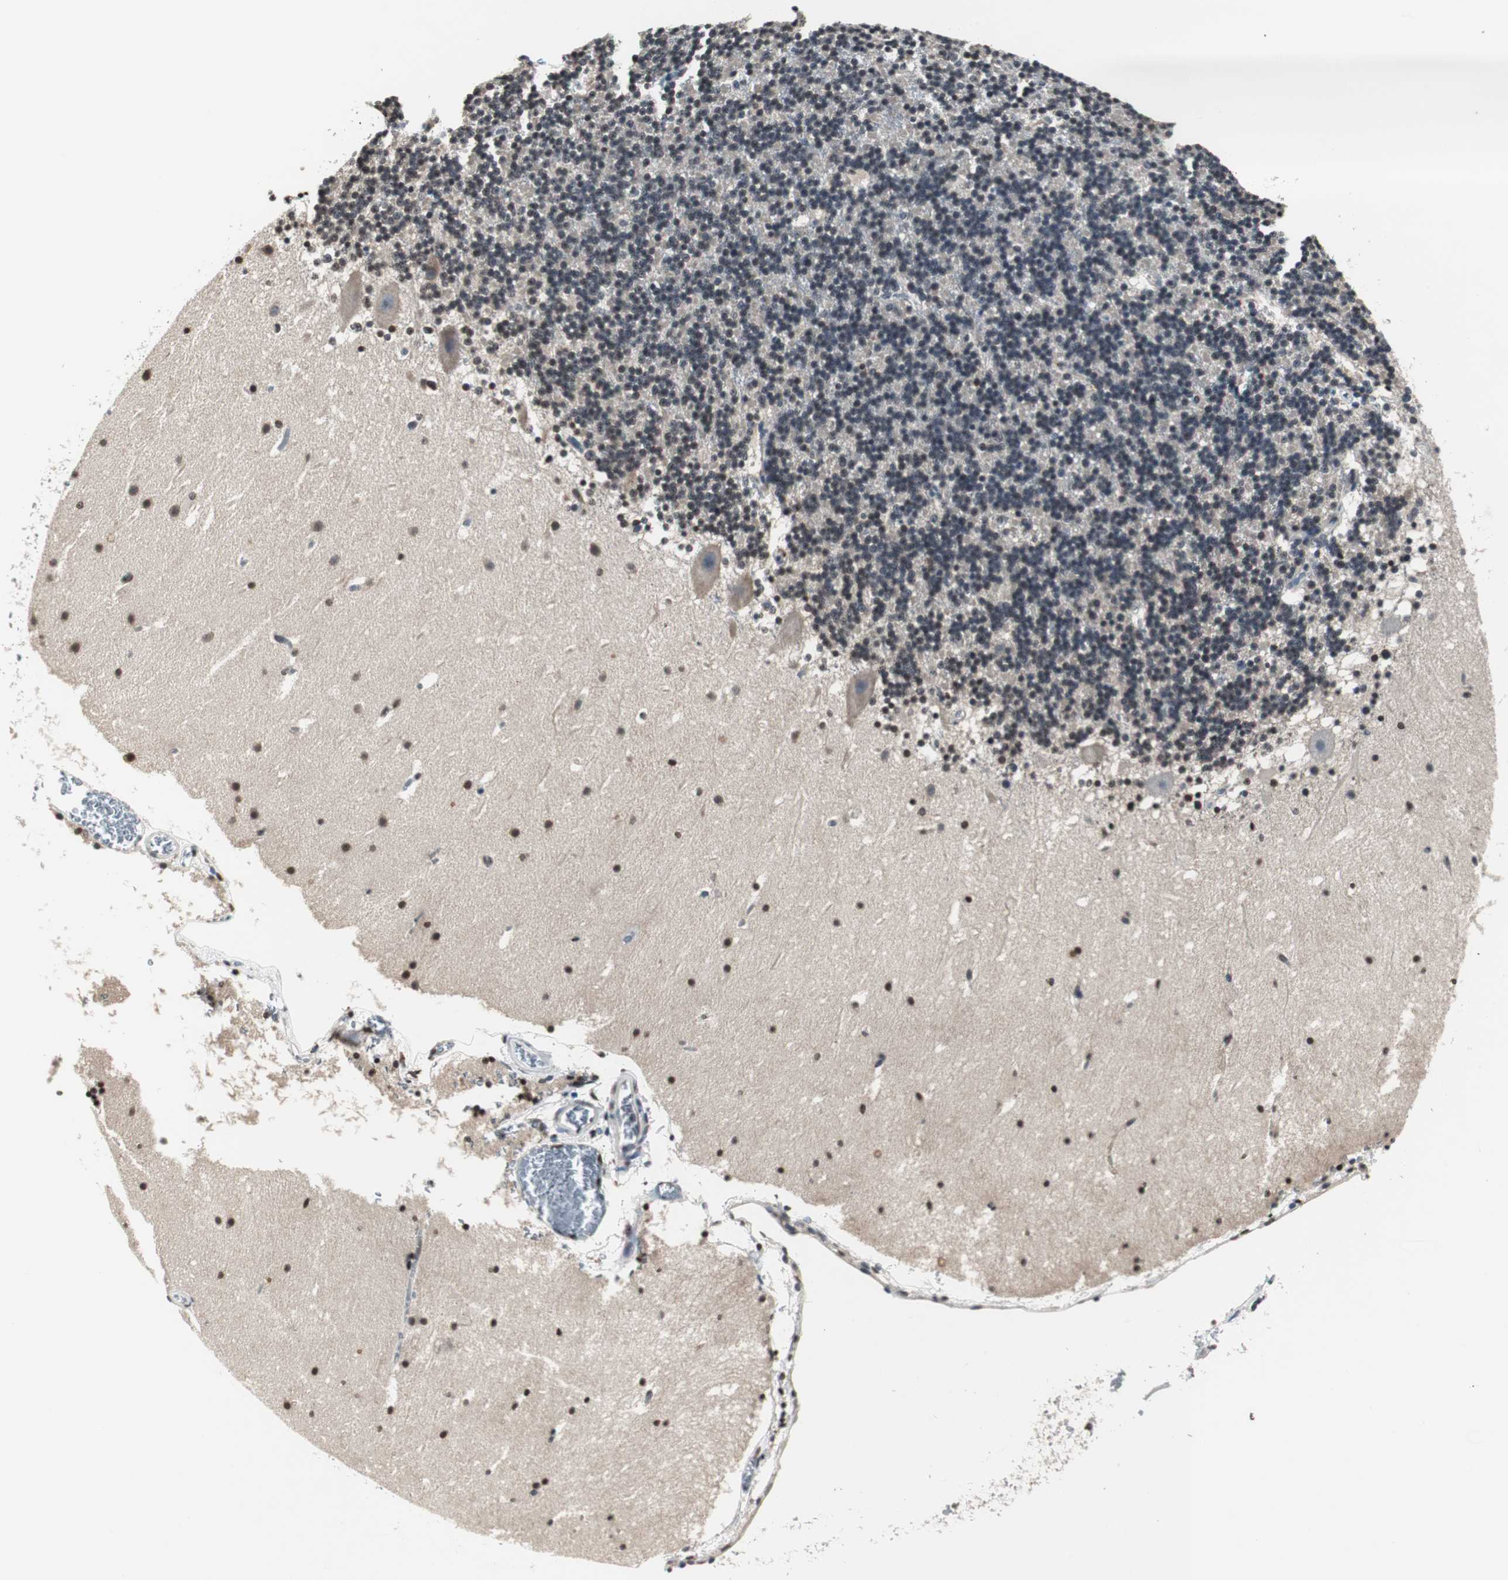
{"staining": {"intensity": "negative", "quantity": "none", "location": "none"}, "tissue": "cerebellum", "cell_type": "Cells in granular layer", "image_type": "normal", "snomed": [{"axis": "morphology", "description": "Normal tissue, NOS"}, {"axis": "topography", "description": "Cerebellum"}], "caption": "Cells in granular layer are negative for protein expression in normal human cerebellum.", "gene": "SMAD1", "patient": {"sex": "male", "age": 45}}